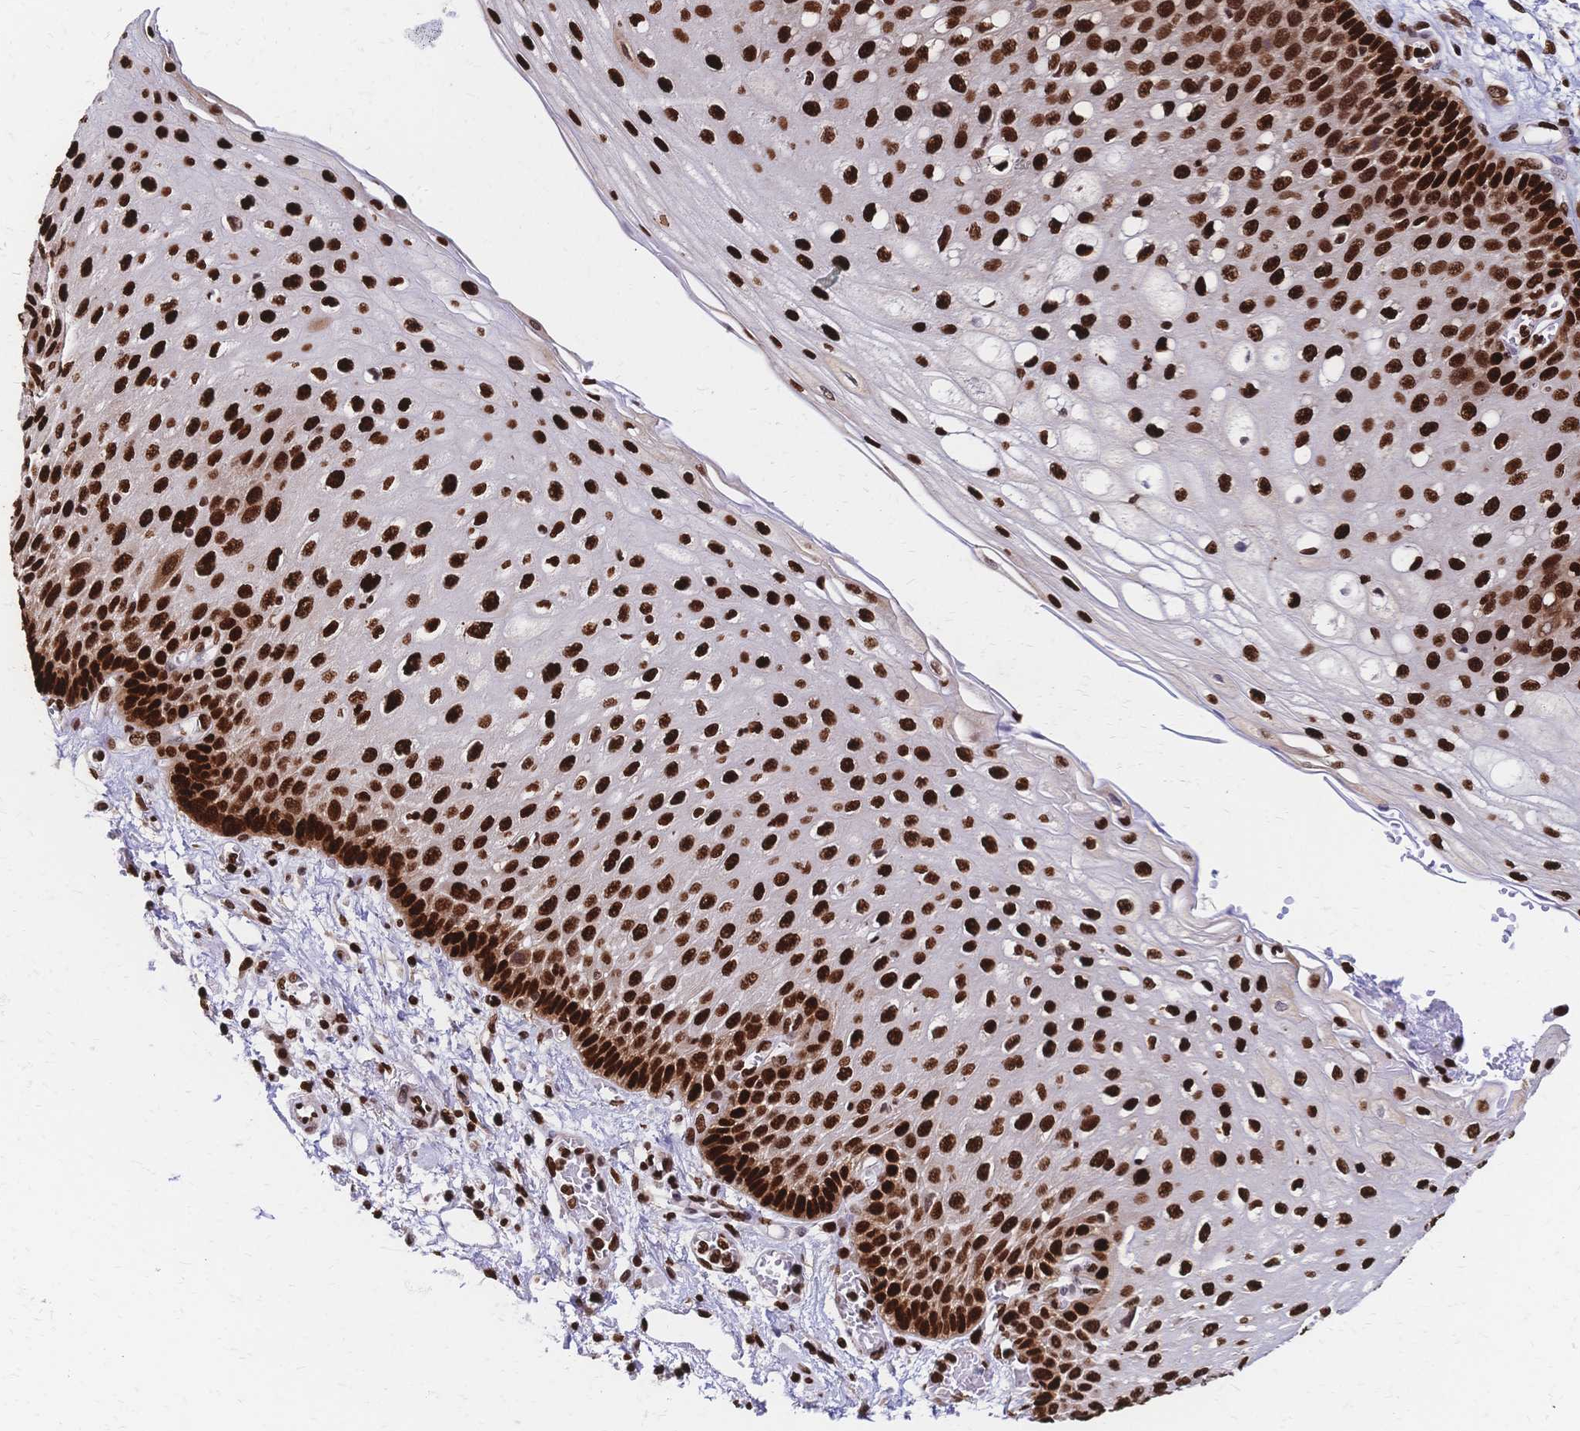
{"staining": {"intensity": "strong", "quantity": ">75%", "location": "nuclear"}, "tissue": "esophagus", "cell_type": "Squamous epithelial cells", "image_type": "normal", "snomed": [{"axis": "morphology", "description": "Normal tissue, NOS"}, {"axis": "morphology", "description": "Adenocarcinoma, NOS"}, {"axis": "topography", "description": "Esophagus"}], "caption": "Unremarkable esophagus was stained to show a protein in brown. There is high levels of strong nuclear positivity in about >75% of squamous epithelial cells.", "gene": "HDGF", "patient": {"sex": "male", "age": 81}}